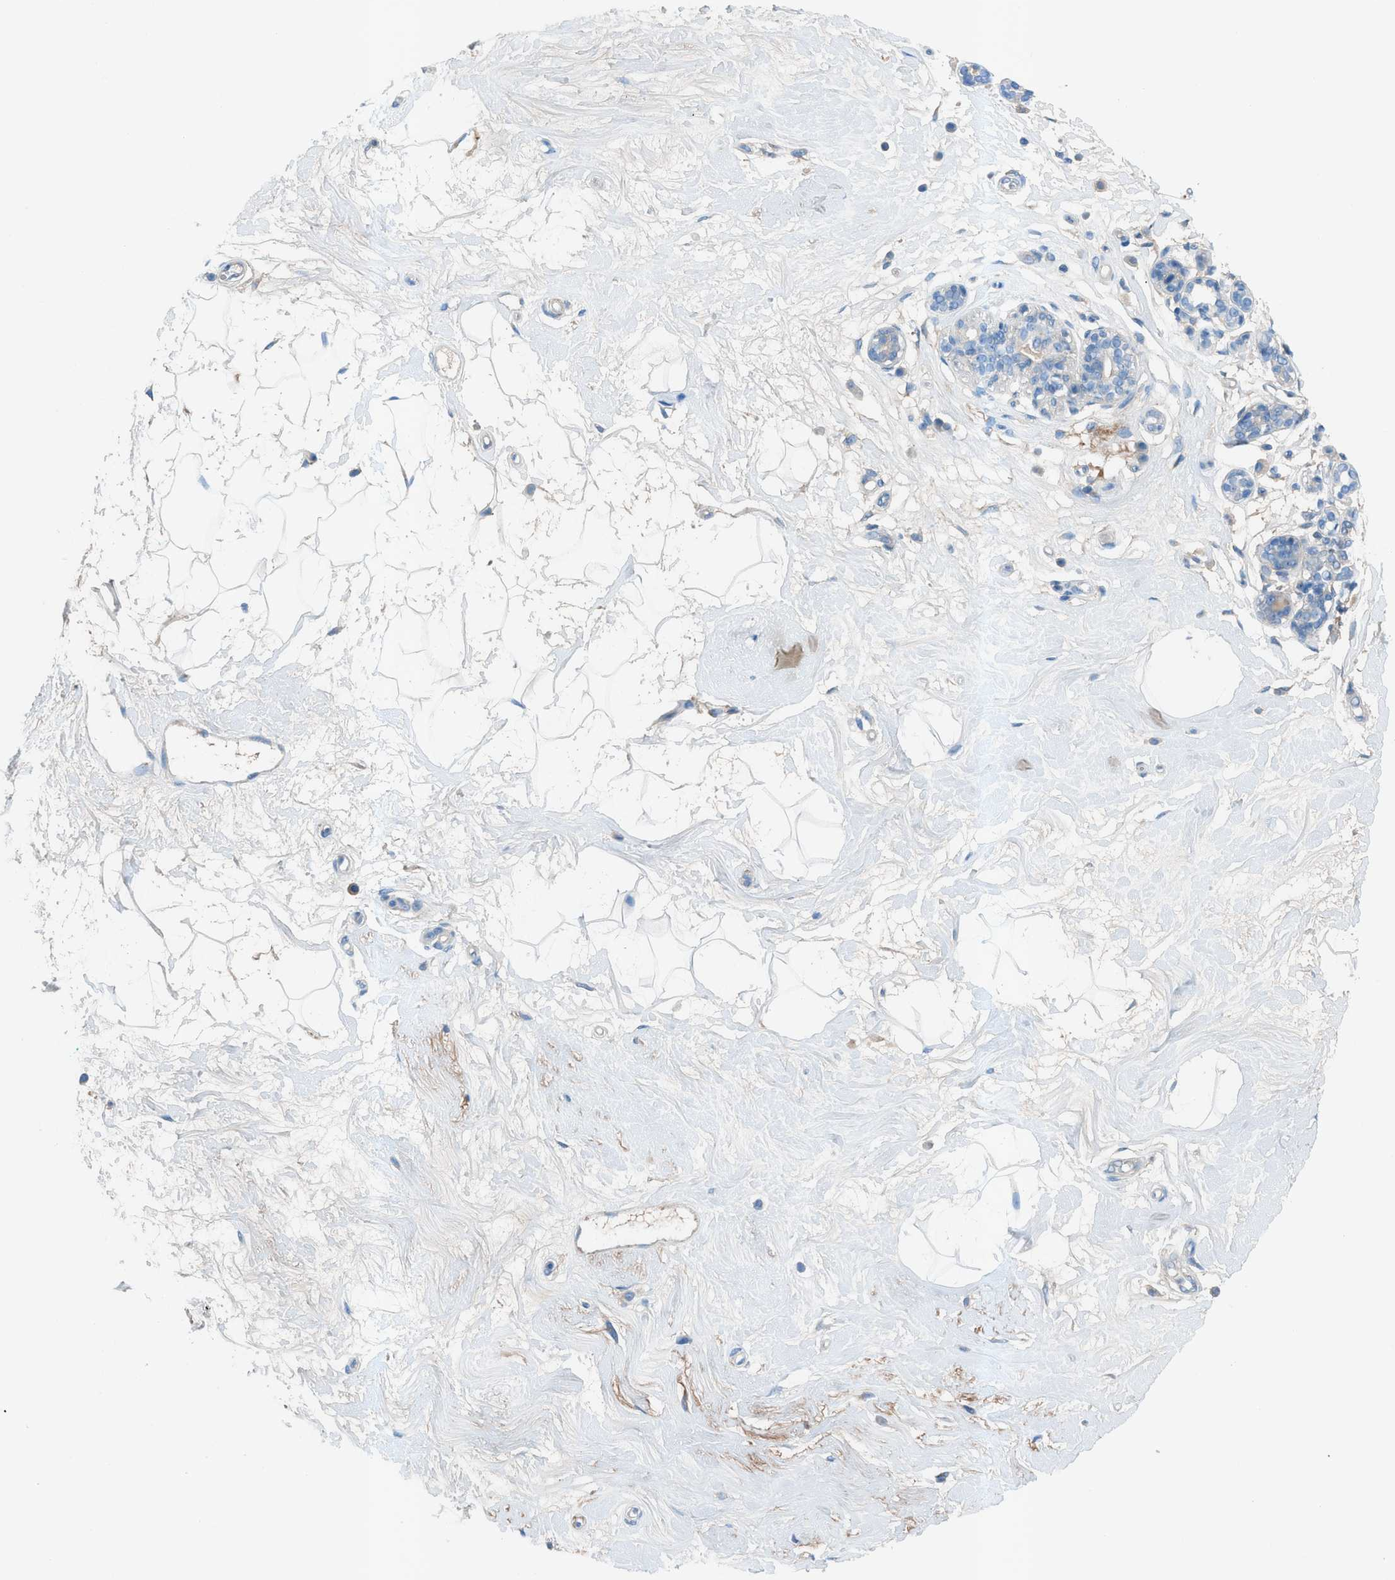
{"staining": {"intensity": "negative", "quantity": "none", "location": "none"}, "tissue": "breast", "cell_type": "Adipocytes", "image_type": "normal", "snomed": [{"axis": "morphology", "description": "Normal tissue, NOS"}, {"axis": "morphology", "description": "Lobular carcinoma"}, {"axis": "topography", "description": "Breast"}], "caption": "Immunohistochemistry (IHC) of unremarkable human breast shows no positivity in adipocytes.", "gene": "C5AR2", "patient": {"sex": "female", "age": 59}}